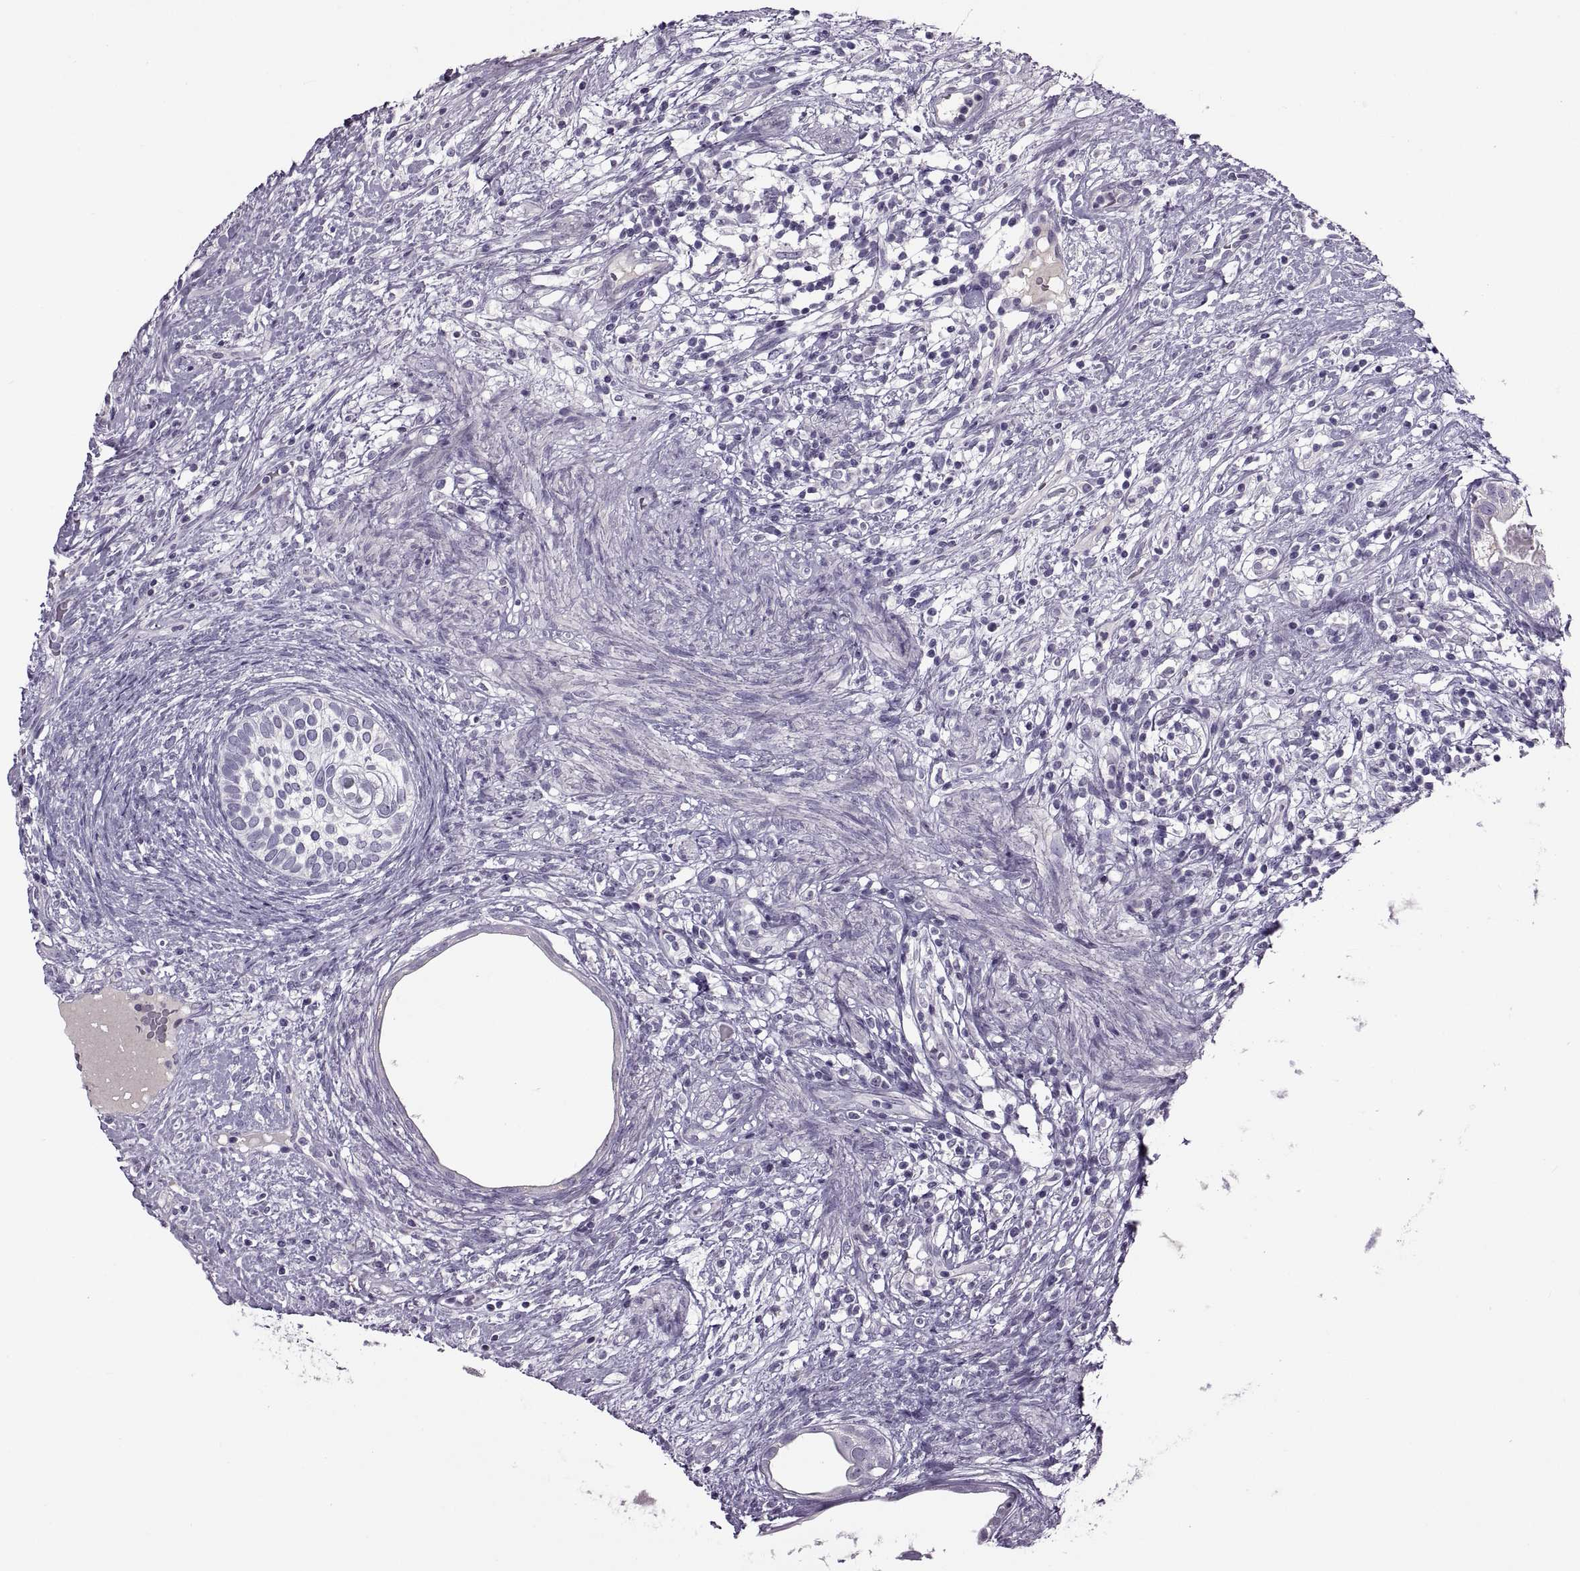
{"staining": {"intensity": "negative", "quantity": "none", "location": "none"}, "tissue": "testis cancer", "cell_type": "Tumor cells", "image_type": "cancer", "snomed": [{"axis": "morphology", "description": "Seminoma, NOS"}, {"axis": "morphology", "description": "Carcinoma, Embryonal, NOS"}, {"axis": "topography", "description": "Testis"}], "caption": "DAB (3,3'-diaminobenzidine) immunohistochemical staining of seminoma (testis) displays no significant staining in tumor cells. (DAB (3,3'-diaminobenzidine) immunohistochemistry, high magnification).", "gene": "RSPH6A", "patient": {"sex": "male", "age": 41}}